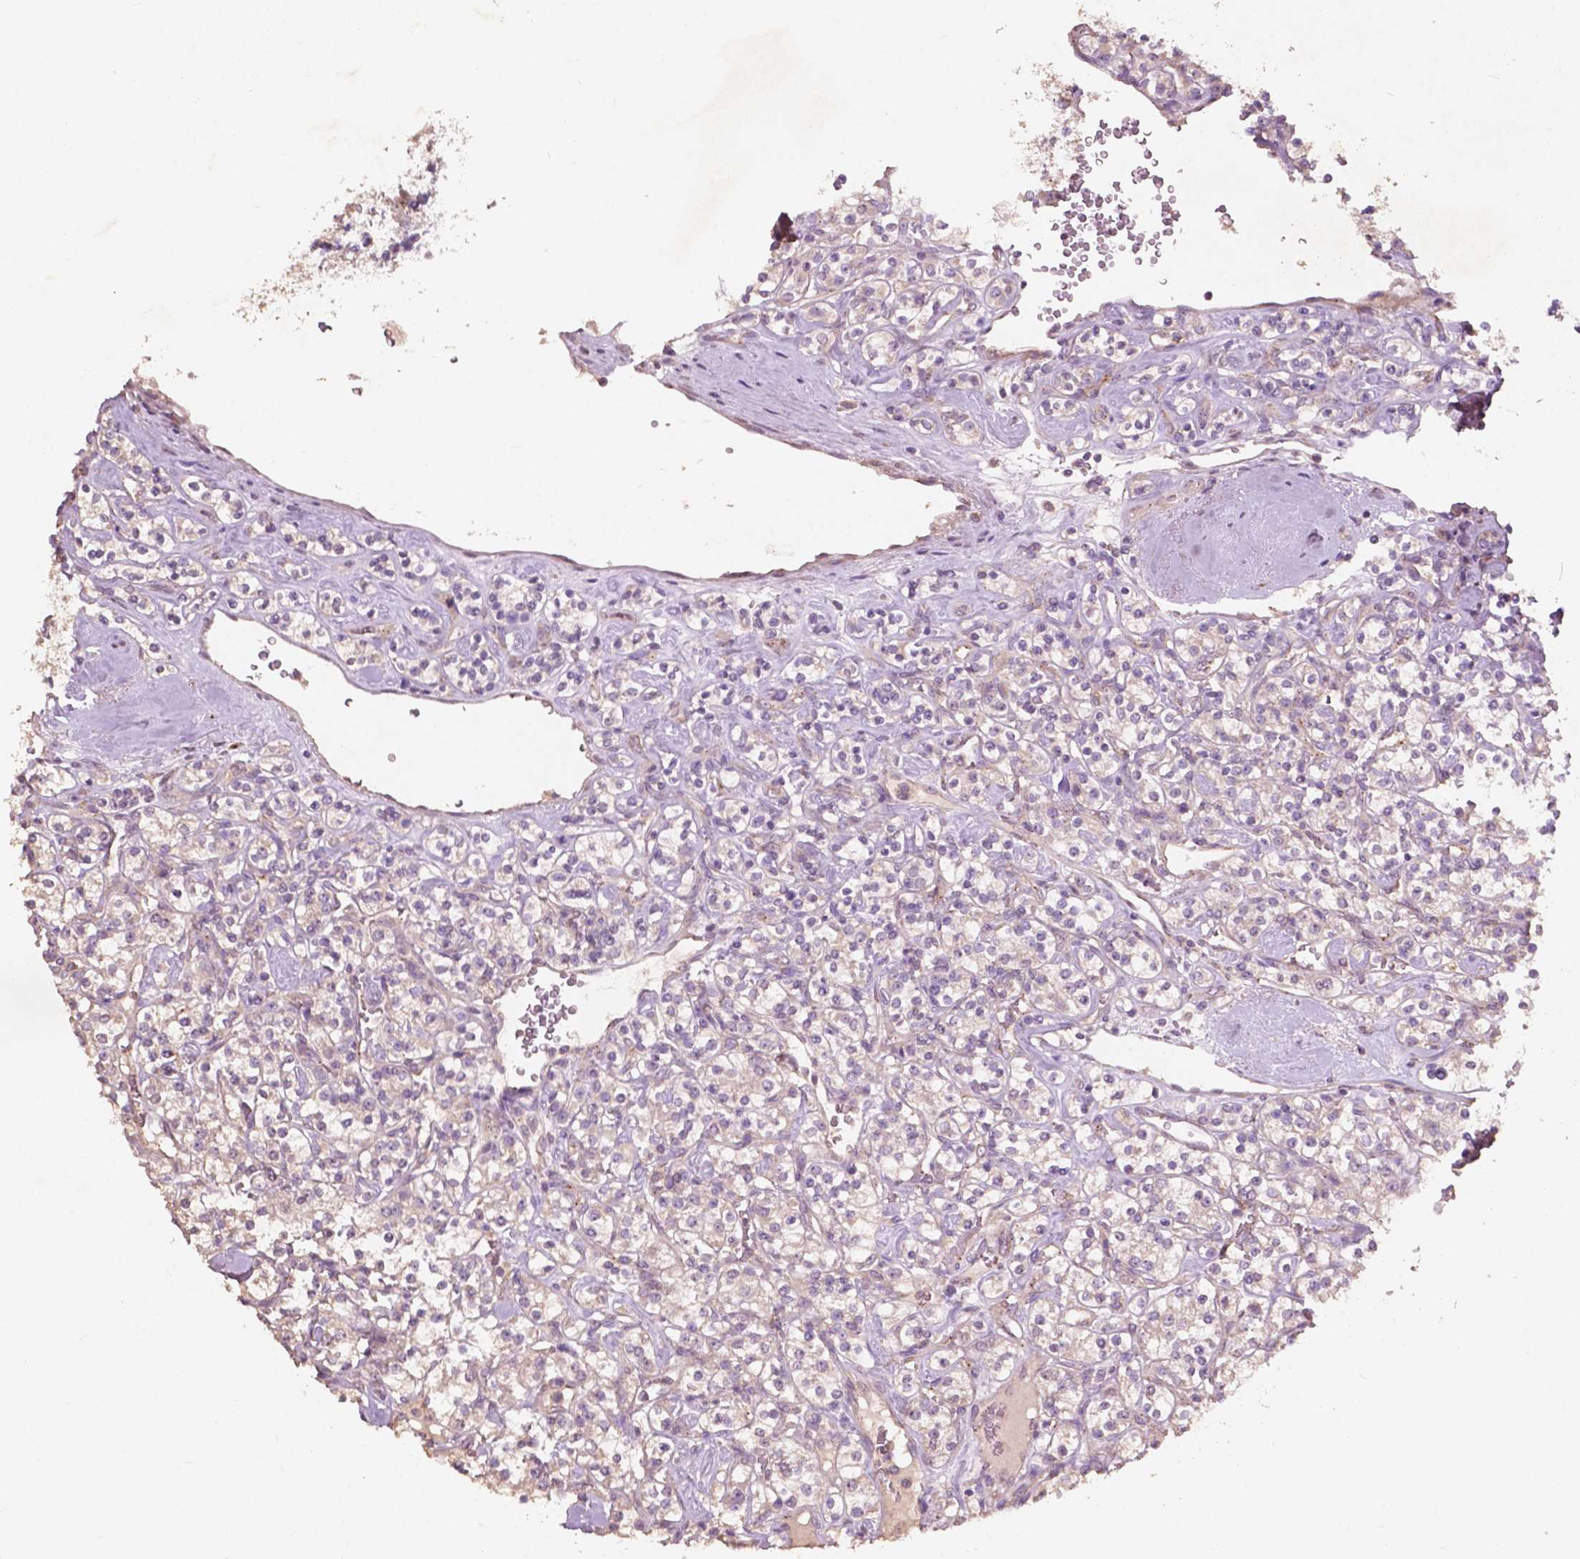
{"staining": {"intensity": "weak", "quantity": "<25%", "location": "cytoplasmic/membranous"}, "tissue": "renal cancer", "cell_type": "Tumor cells", "image_type": "cancer", "snomed": [{"axis": "morphology", "description": "Adenocarcinoma, NOS"}, {"axis": "topography", "description": "Kidney"}], "caption": "An image of human renal adenocarcinoma is negative for staining in tumor cells.", "gene": "CHPT1", "patient": {"sex": "male", "age": 77}}